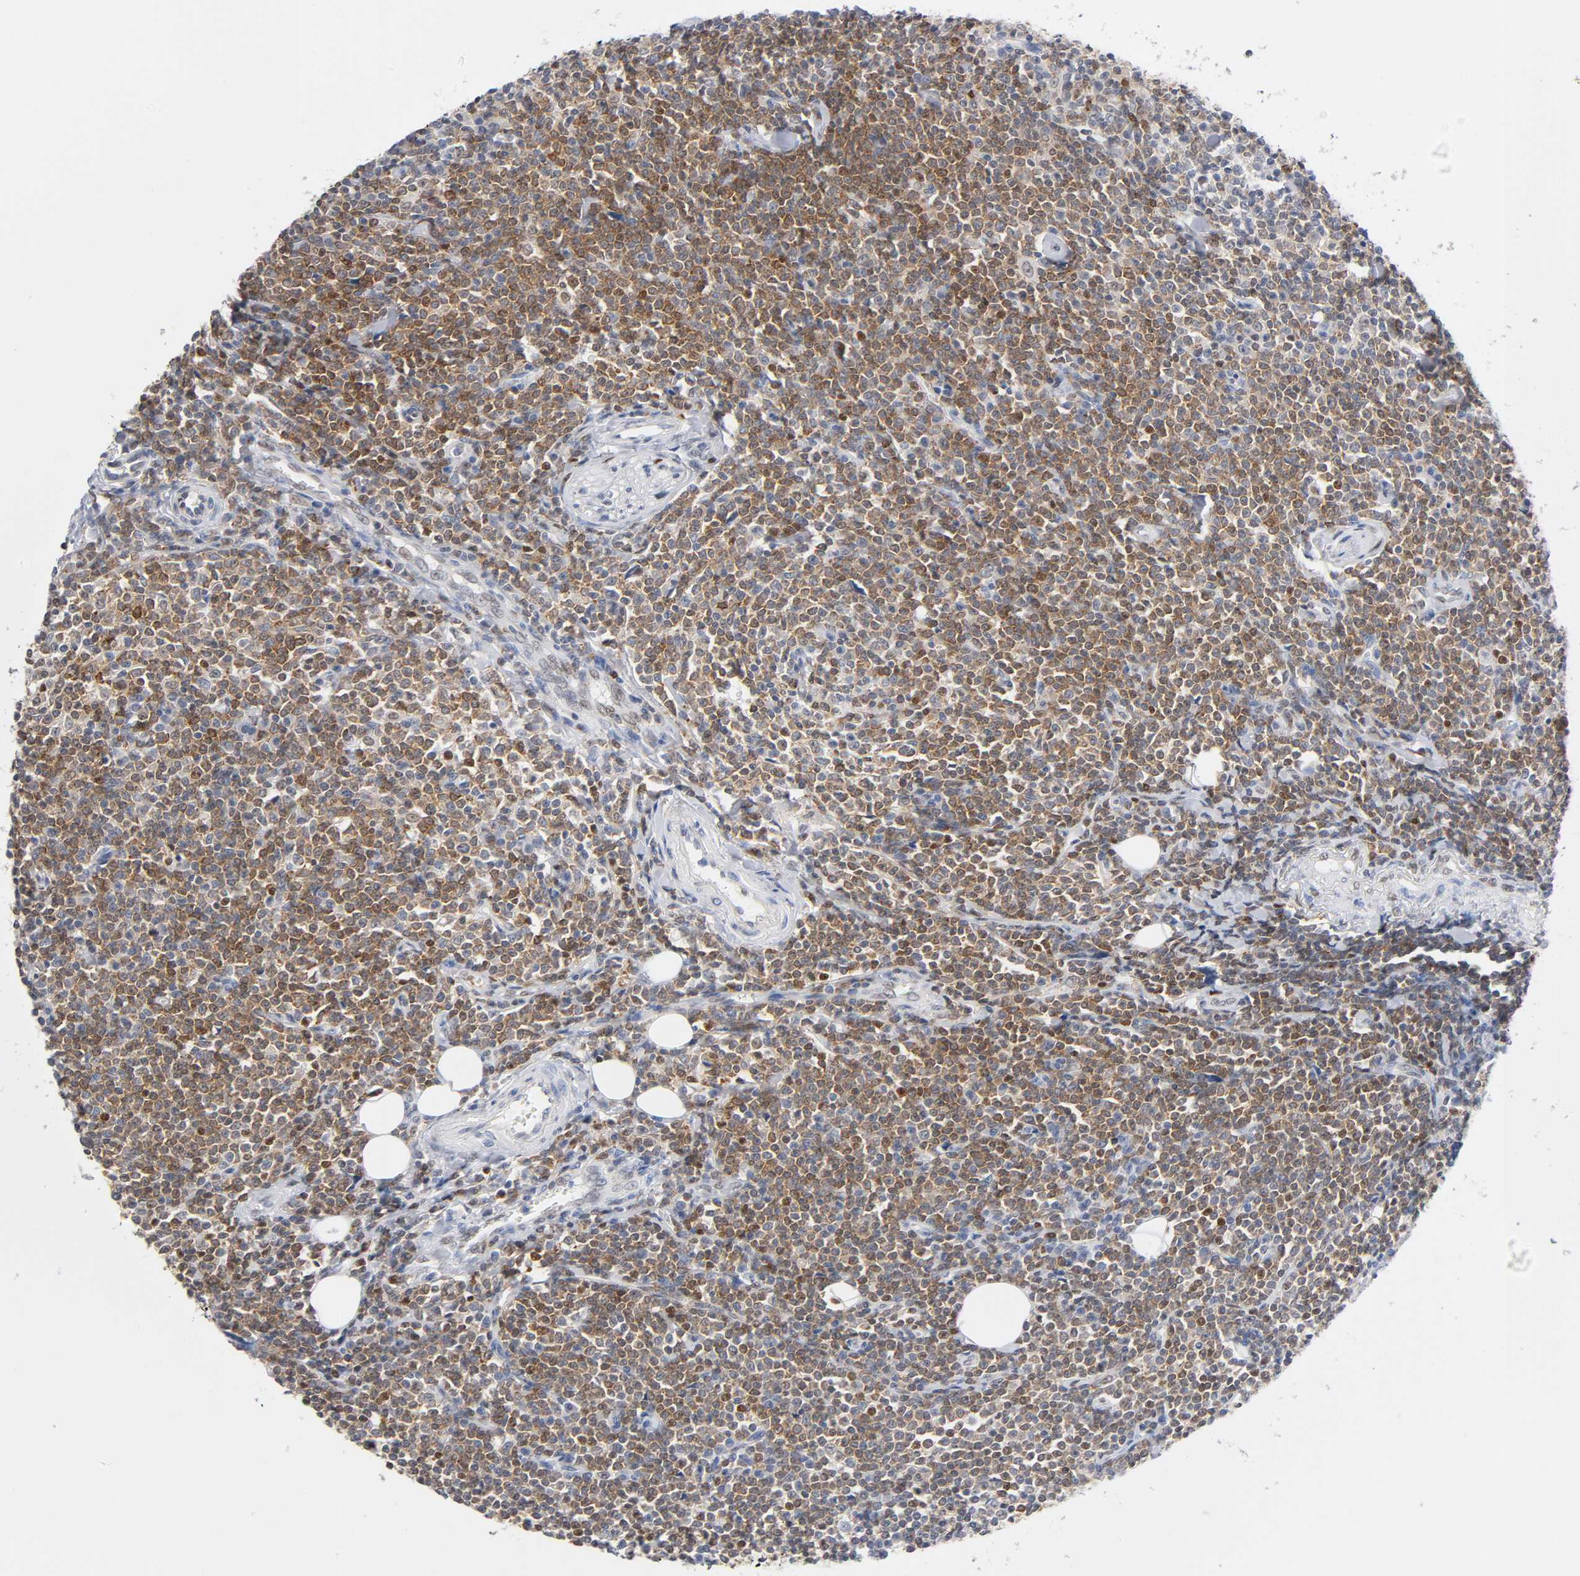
{"staining": {"intensity": "moderate", "quantity": ">75%", "location": "nuclear"}, "tissue": "lymphoma", "cell_type": "Tumor cells", "image_type": "cancer", "snomed": [{"axis": "morphology", "description": "Malignant lymphoma, non-Hodgkin's type, Low grade"}, {"axis": "topography", "description": "Soft tissue"}], "caption": "A brown stain shows moderate nuclear positivity of a protein in lymphoma tumor cells. (brown staining indicates protein expression, while blue staining denotes nuclei).", "gene": "NFATC1", "patient": {"sex": "male", "age": 92}}